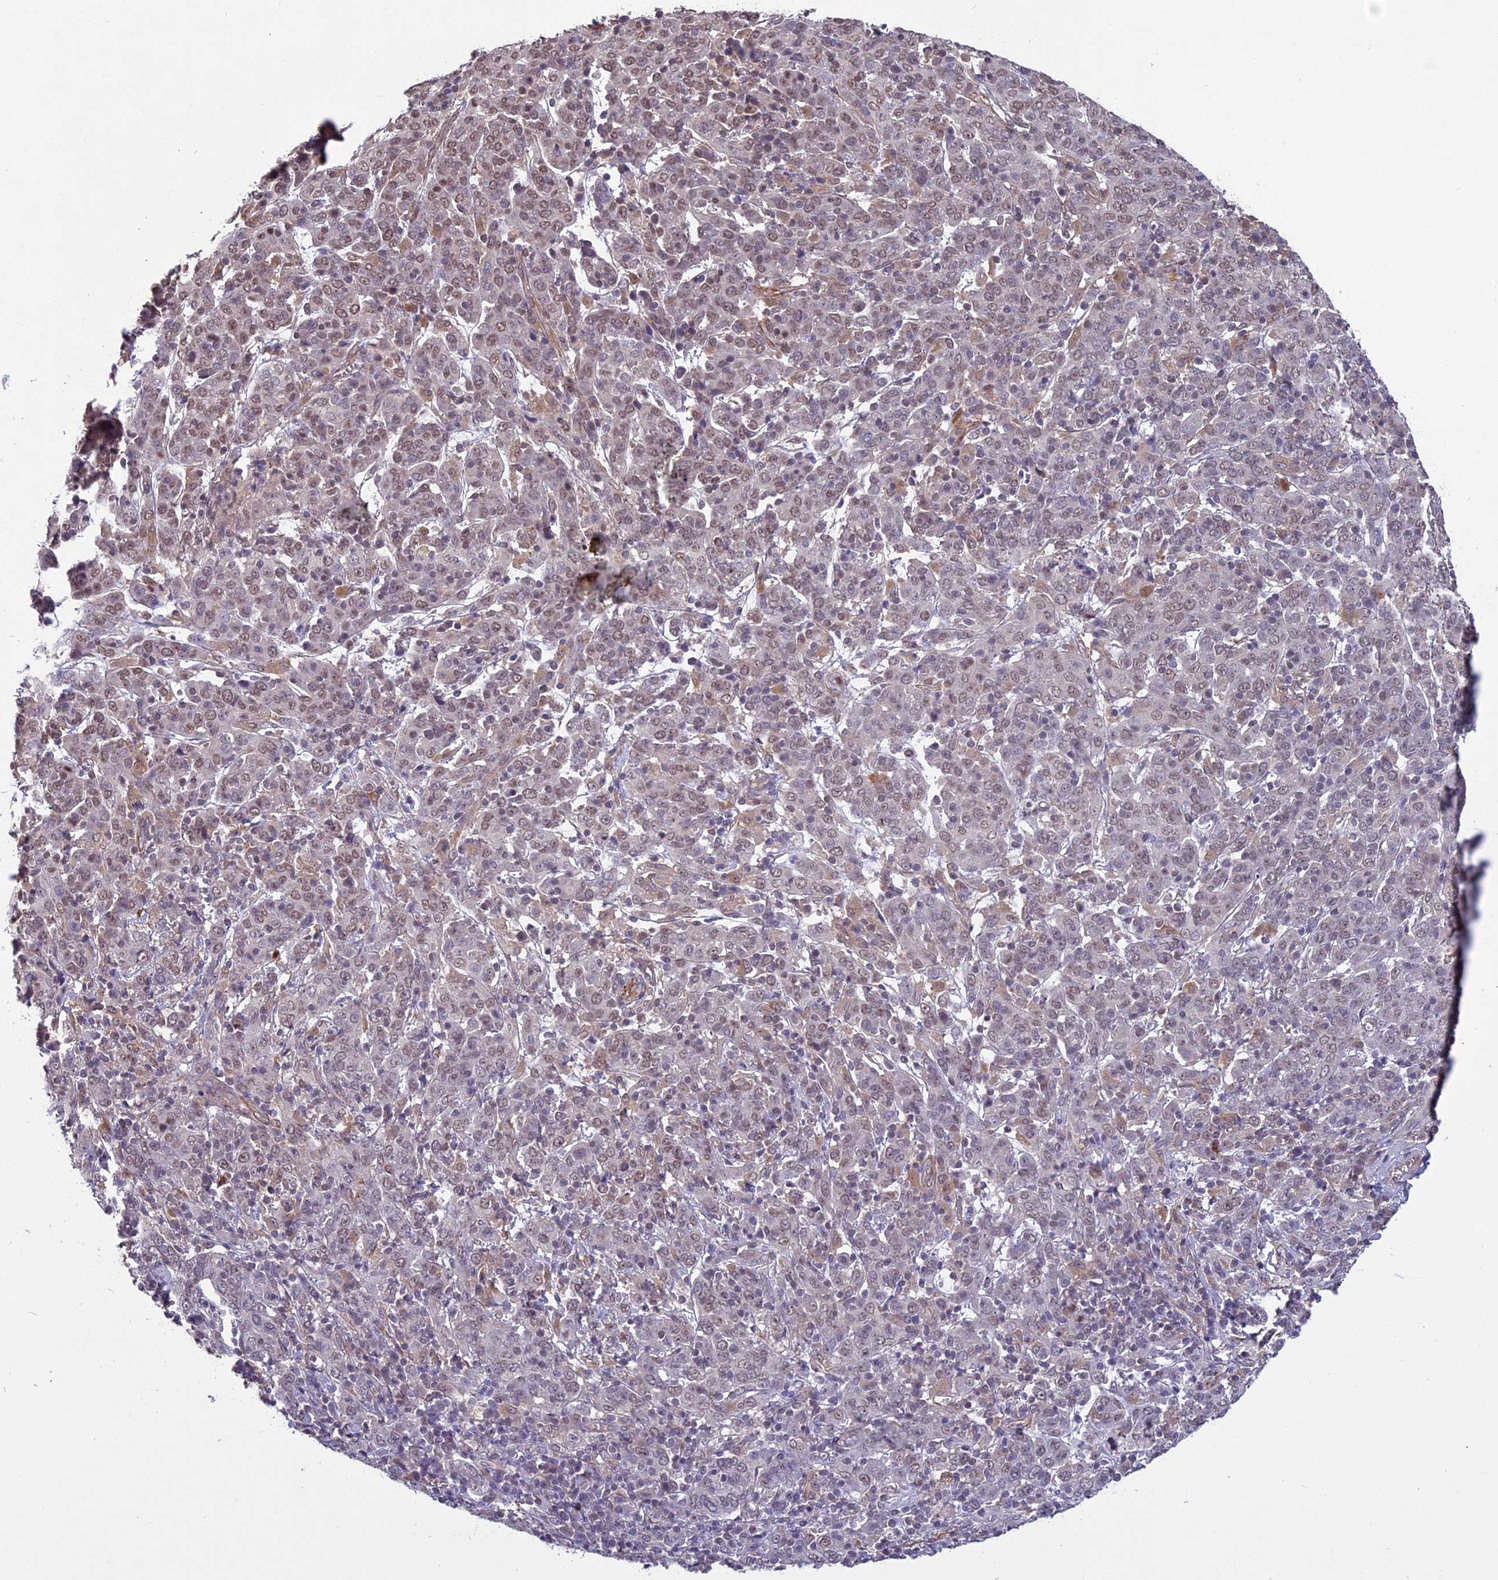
{"staining": {"intensity": "weak", "quantity": "25%-75%", "location": "cytoplasmic/membranous,nuclear"}, "tissue": "cervical cancer", "cell_type": "Tumor cells", "image_type": "cancer", "snomed": [{"axis": "morphology", "description": "Squamous cell carcinoma, NOS"}, {"axis": "topography", "description": "Cervix"}], "caption": "Protein staining exhibits weak cytoplasmic/membranous and nuclear staining in about 25%-75% of tumor cells in squamous cell carcinoma (cervical).", "gene": "C3orf70", "patient": {"sex": "female", "age": 67}}